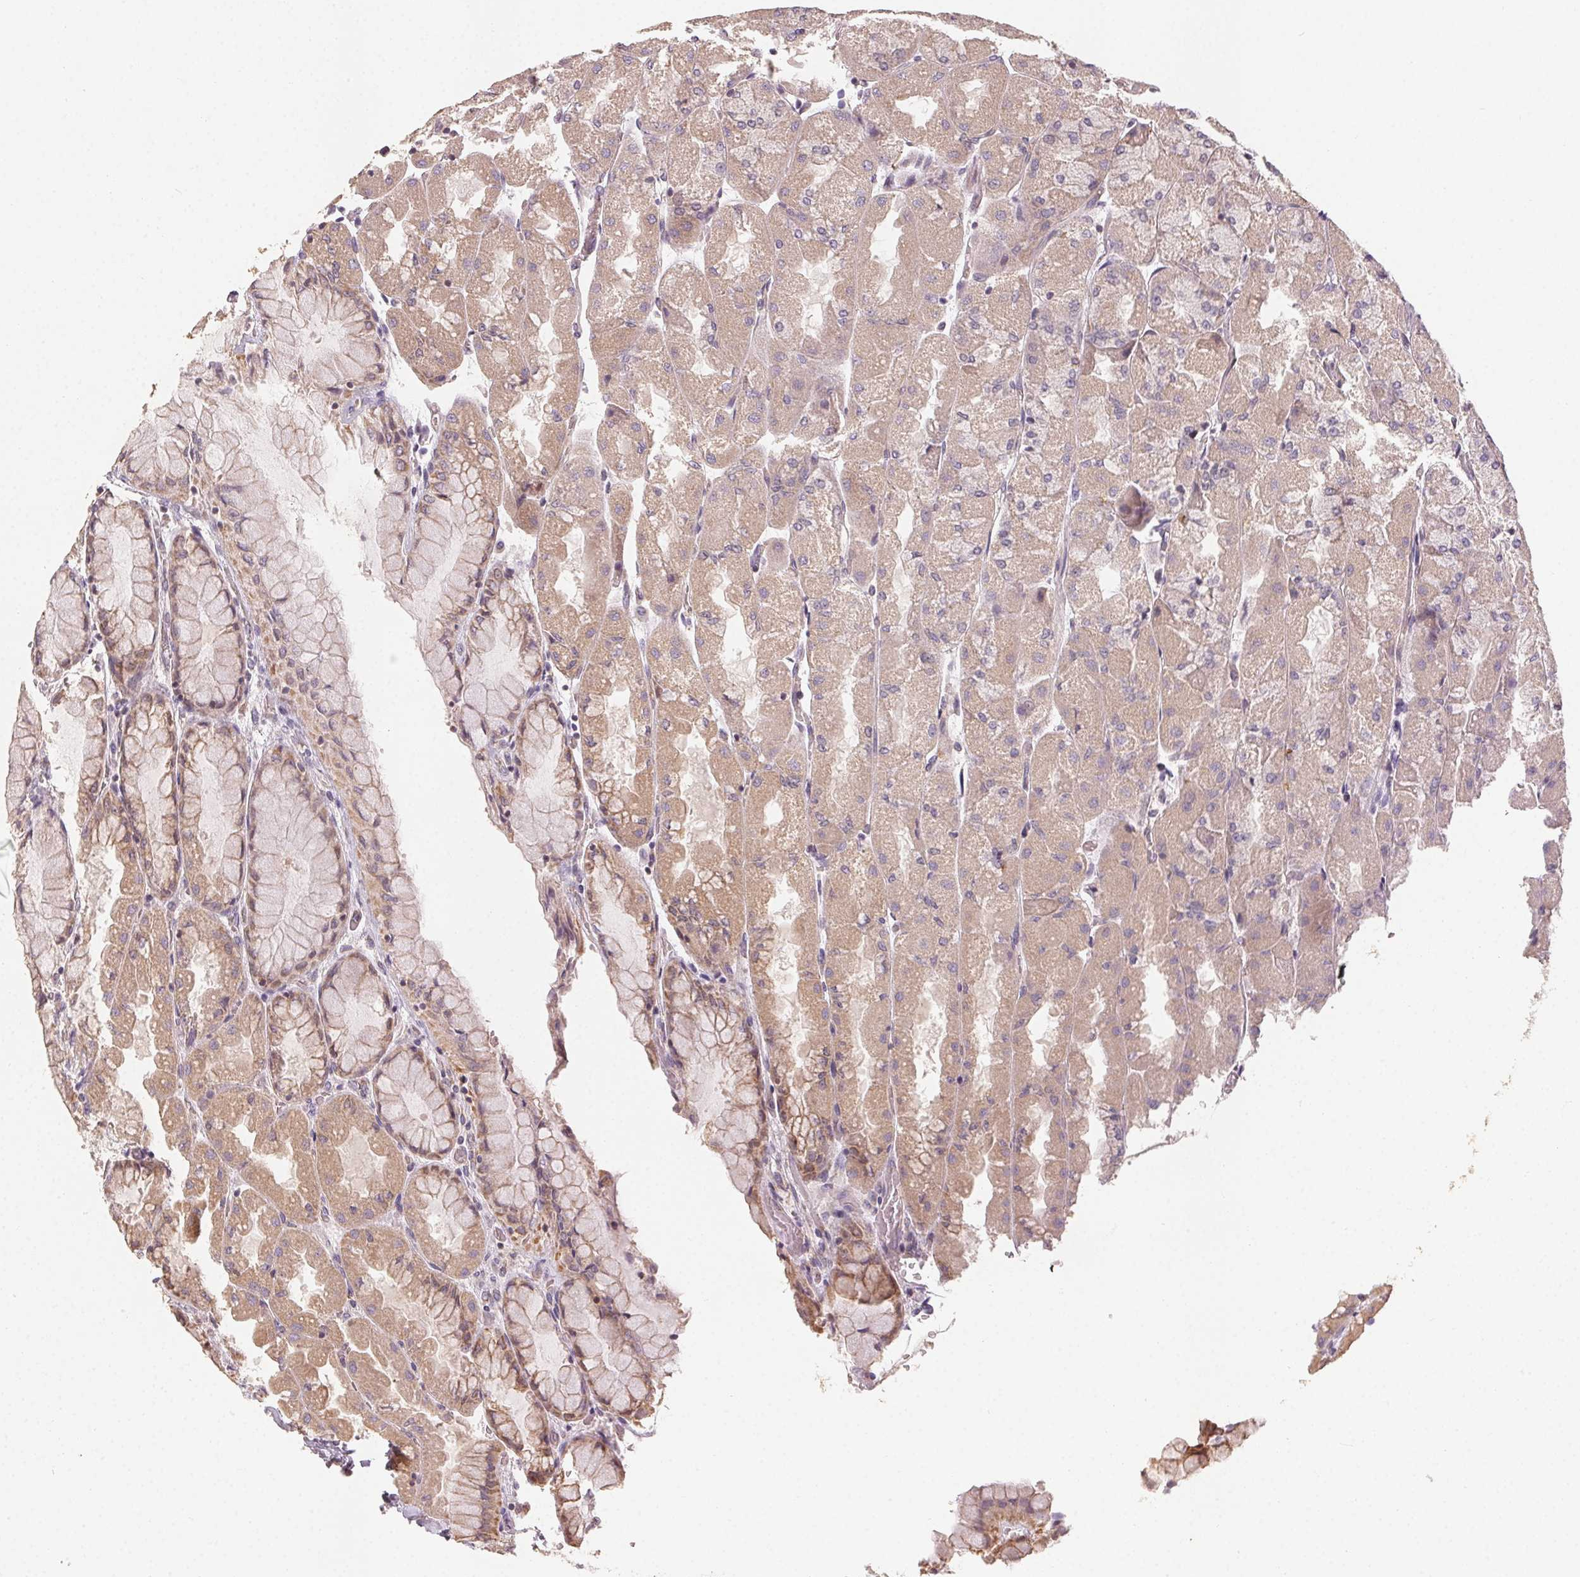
{"staining": {"intensity": "weak", "quantity": ">75%", "location": "cytoplasmic/membranous"}, "tissue": "stomach", "cell_type": "Glandular cells", "image_type": "normal", "snomed": [{"axis": "morphology", "description": "Normal tissue, NOS"}, {"axis": "topography", "description": "Stomach"}], "caption": "Brown immunohistochemical staining in normal stomach displays weak cytoplasmic/membranous positivity in approximately >75% of glandular cells. Using DAB (3,3'-diaminobenzidine) (brown) and hematoxylin (blue) stains, captured at high magnification using brightfield microscopy.", "gene": "NCOA4", "patient": {"sex": "female", "age": 61}}